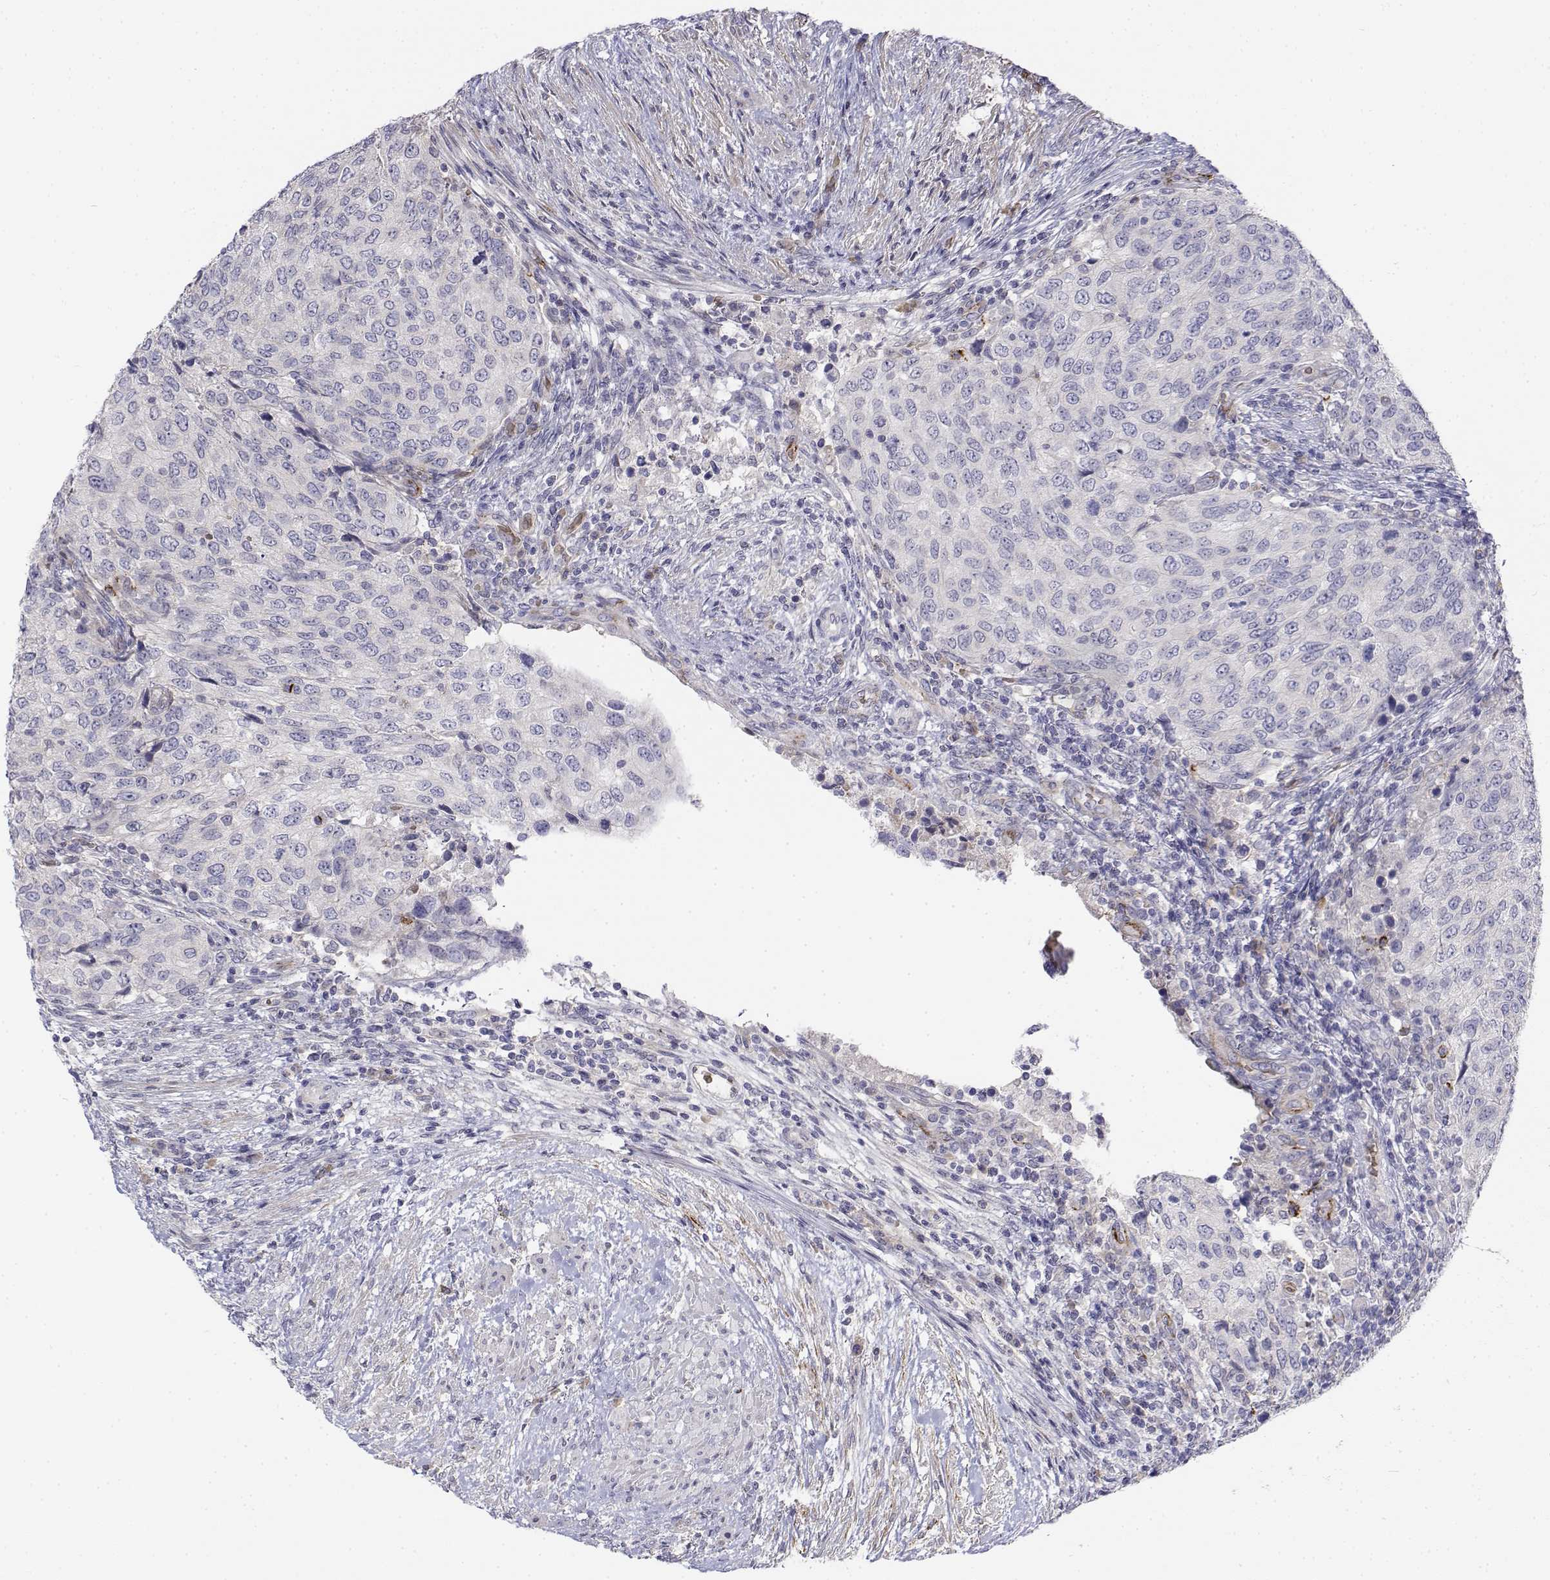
{"staining": {"intensity": "negative", "quantity": "none", "location": "none"}, "tissue": "urothelial cancer", "cell_type": "Tumor cells", "image_type": "cancer", "snomed": [{"axis": "morphology", "description": "Urothelial carcinoma, High grade"}, {"axis": "topography", "description": "Urinary bladder"}], "caption": "High-grade urothelial carcinoma was stained to show a protein in brown. There is no significant positivity in tumor cells.", "gene": "CADM1", "patient": {"sex": "female", "age": 78}}